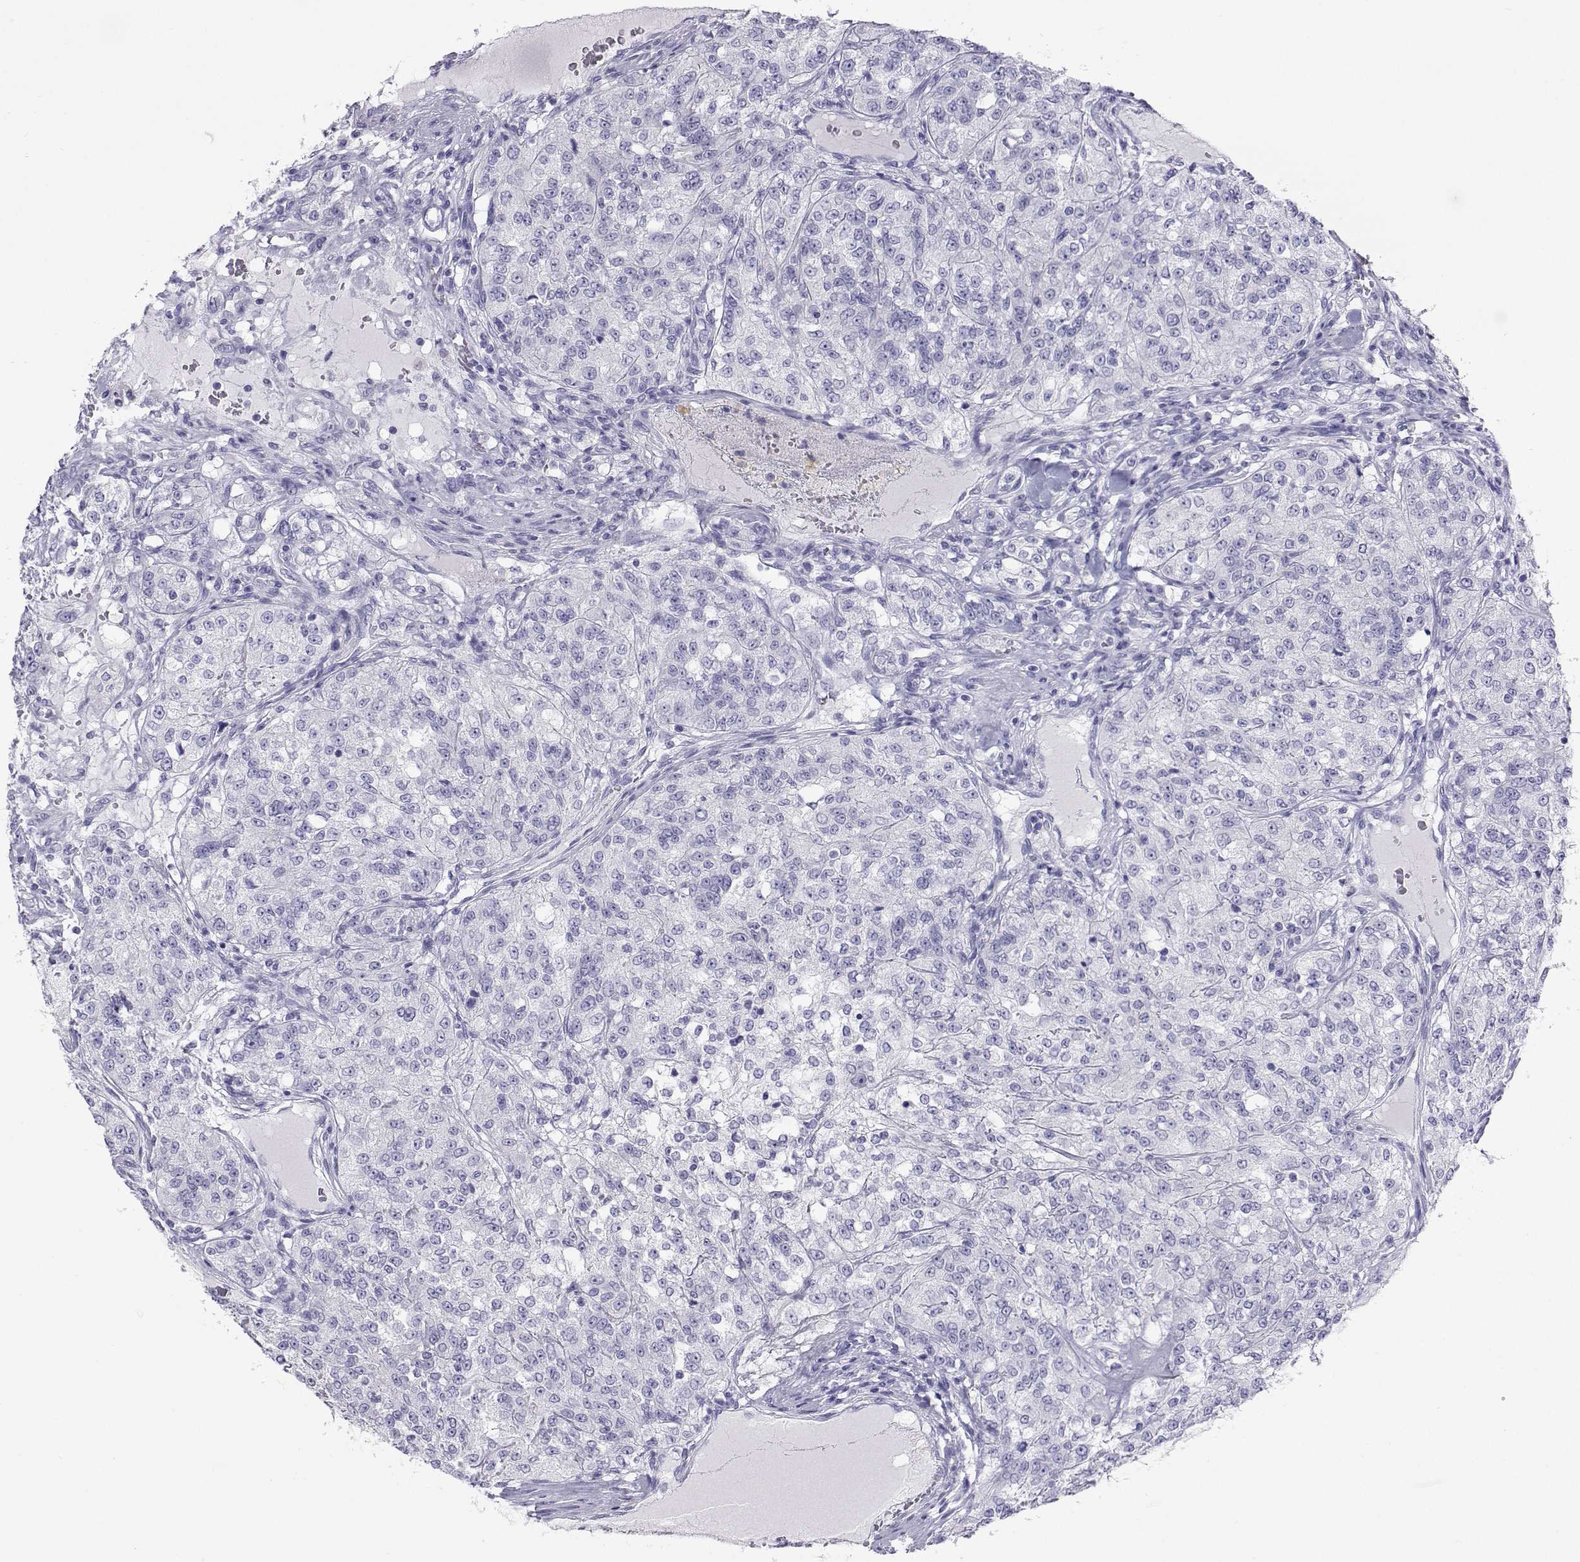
{"staining": {"intensity": "negative", "quantity": "none", "location": "none"}, "tissue": "renal cancer", "cell_type": "Tumor cells", "image_type": "cancer", "snomed": [{"axis": "morphology", "description": "Adenocarcinoma, NOS"}, {"axis": "topography", "description": "Kidney"}], "caption": "A photomicrograph of renal cancer stained for a protein demonstrates no brown staining in tumor cells.", "gene": "PLIN4", "patient": {"sex": "female", "age": 63}}